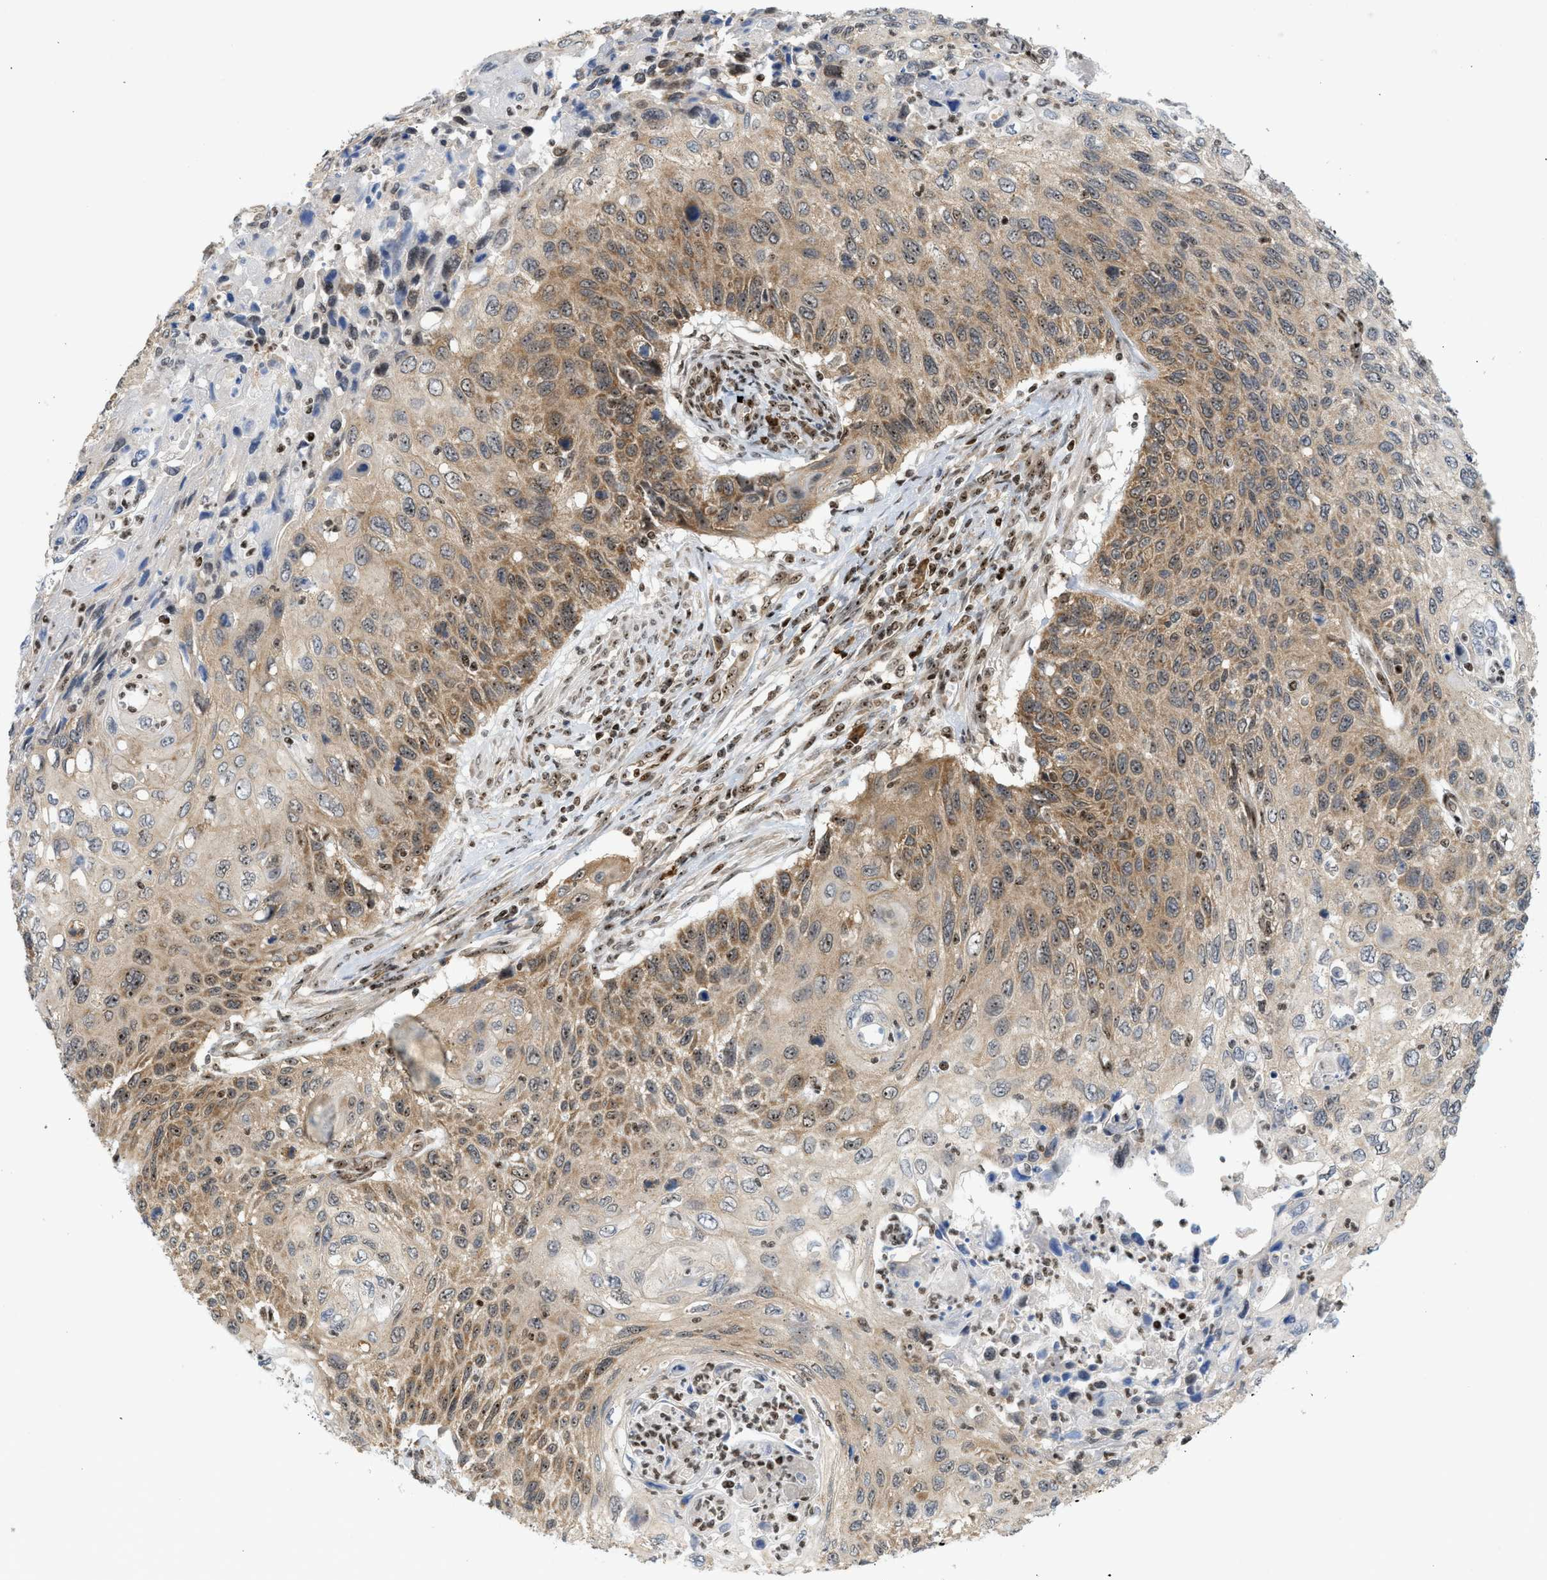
{"staining": {"intensity": "moderate", "quantity": "25%-75%", "location": "cytoplasmic/membranous,nuclear"}, "tissue": "cervical cancer", "cell_type": "Tumor cells", "image_type": "cancer", "snomed": [{"axis": "morphology", "description": "Squamous cell carcinoma, NOS"}, {"axis": "topography", "description": "Cervix"}], "caption": "The micrograph reveals a brown stain indicating the presence of a protein in the cytoplasmic/membranous and nuclear of tumor cells in squamous cell carcinoma (cervical). (DAB (3,3'-diaminobenzidine) IHC with brightfield microscopy, high magnification).", "gene": "ZNF22", "patient": {"sex": "female", "age": 70}}